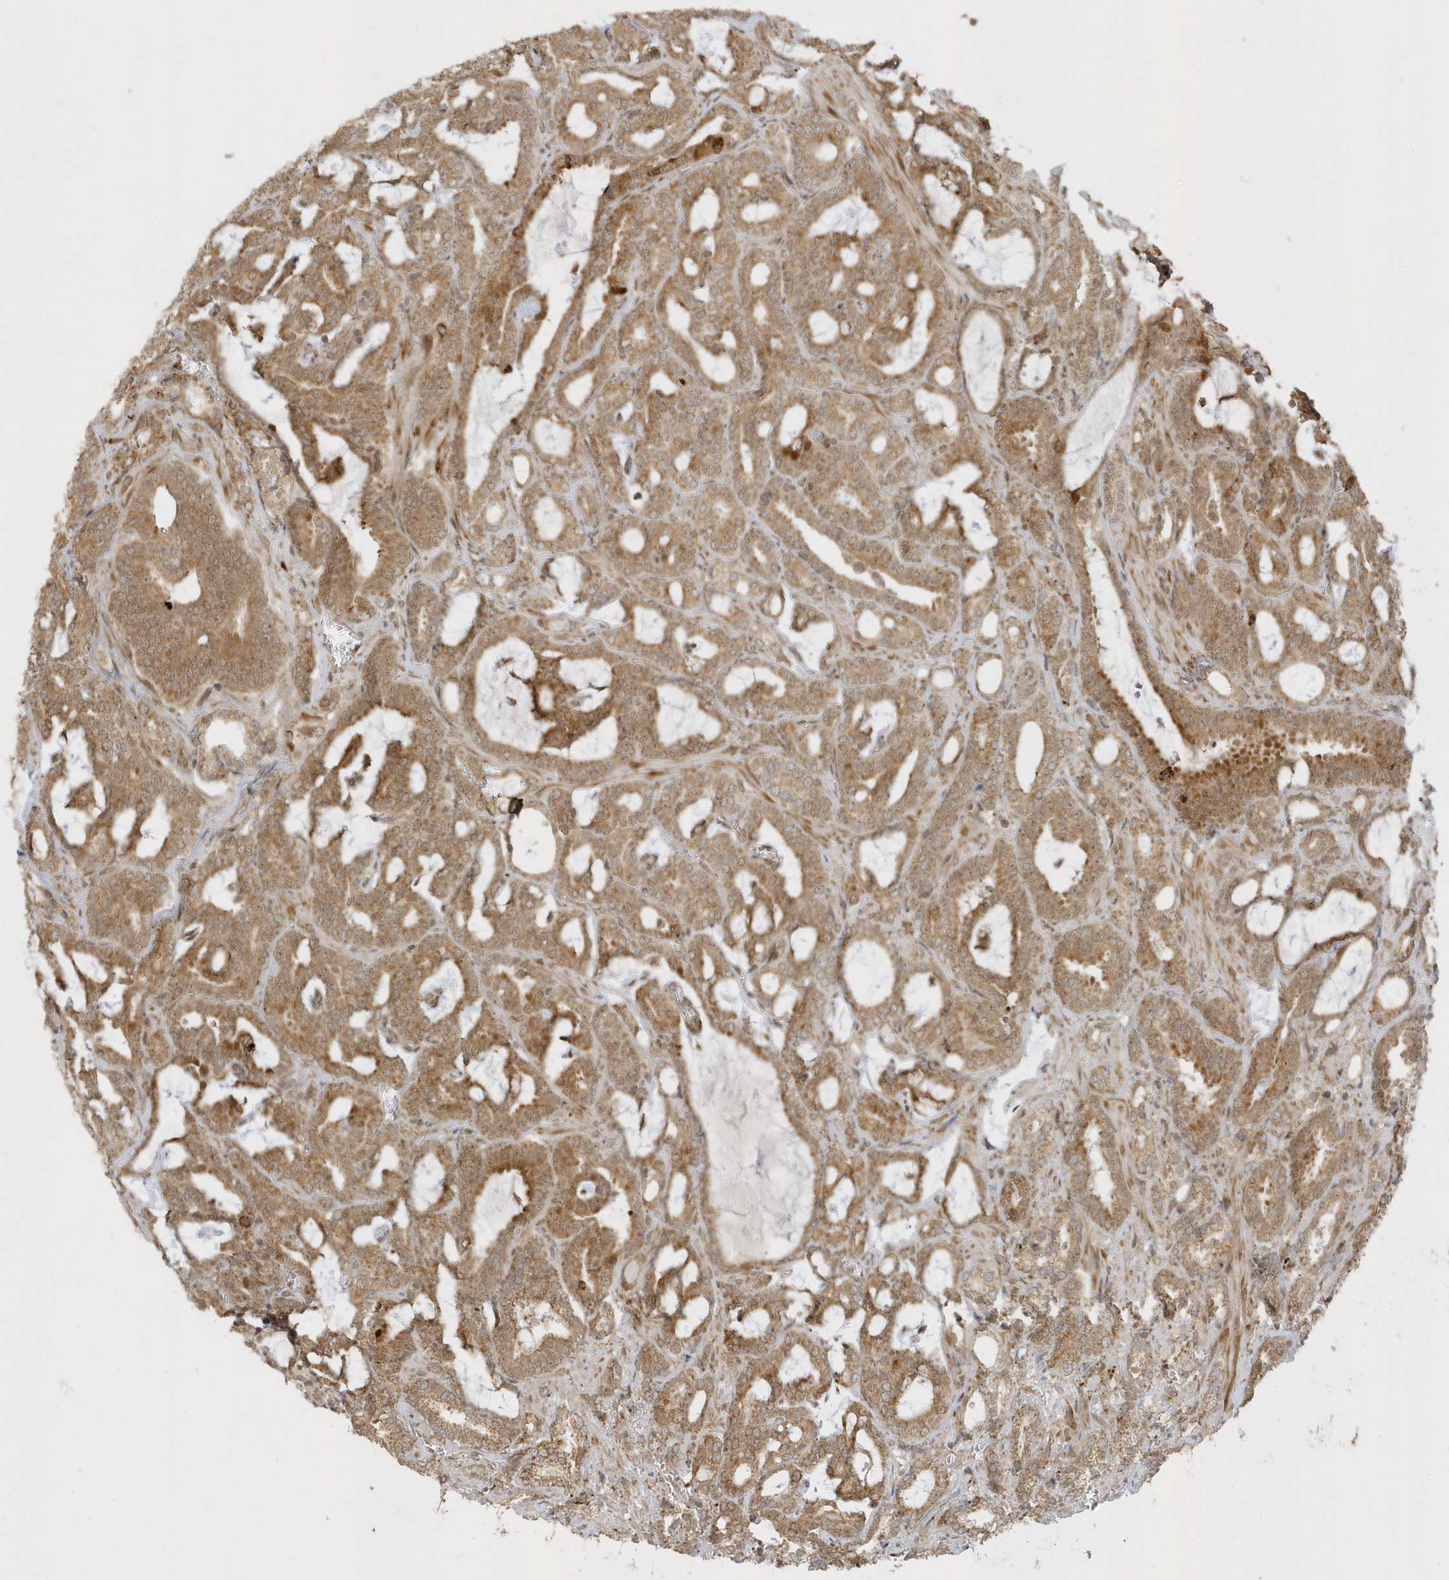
{"staining": {"intensity": "moderate", "quantity": ">75%", "location": "cytoplasmic/membranous"}, "tissue": "prostate cancer", "cell_type": "Tumor cells", "image_type": "cancer", "snomed": [{"axis": "morphology", "description": "Adenocarcinoma, High grade"}, {"axis": "topography", "description": "Prostate and seminal vesicle, NOS"}], "caption": "Protein analysis of adenocarcinoma (high-grade) (prostate) tissue shows moderate cytoplasmic/membranous expression in approximately >75% of tumor cells.", "gene": "METTL21A", "patient": {"sex": "male", "age": 67}}